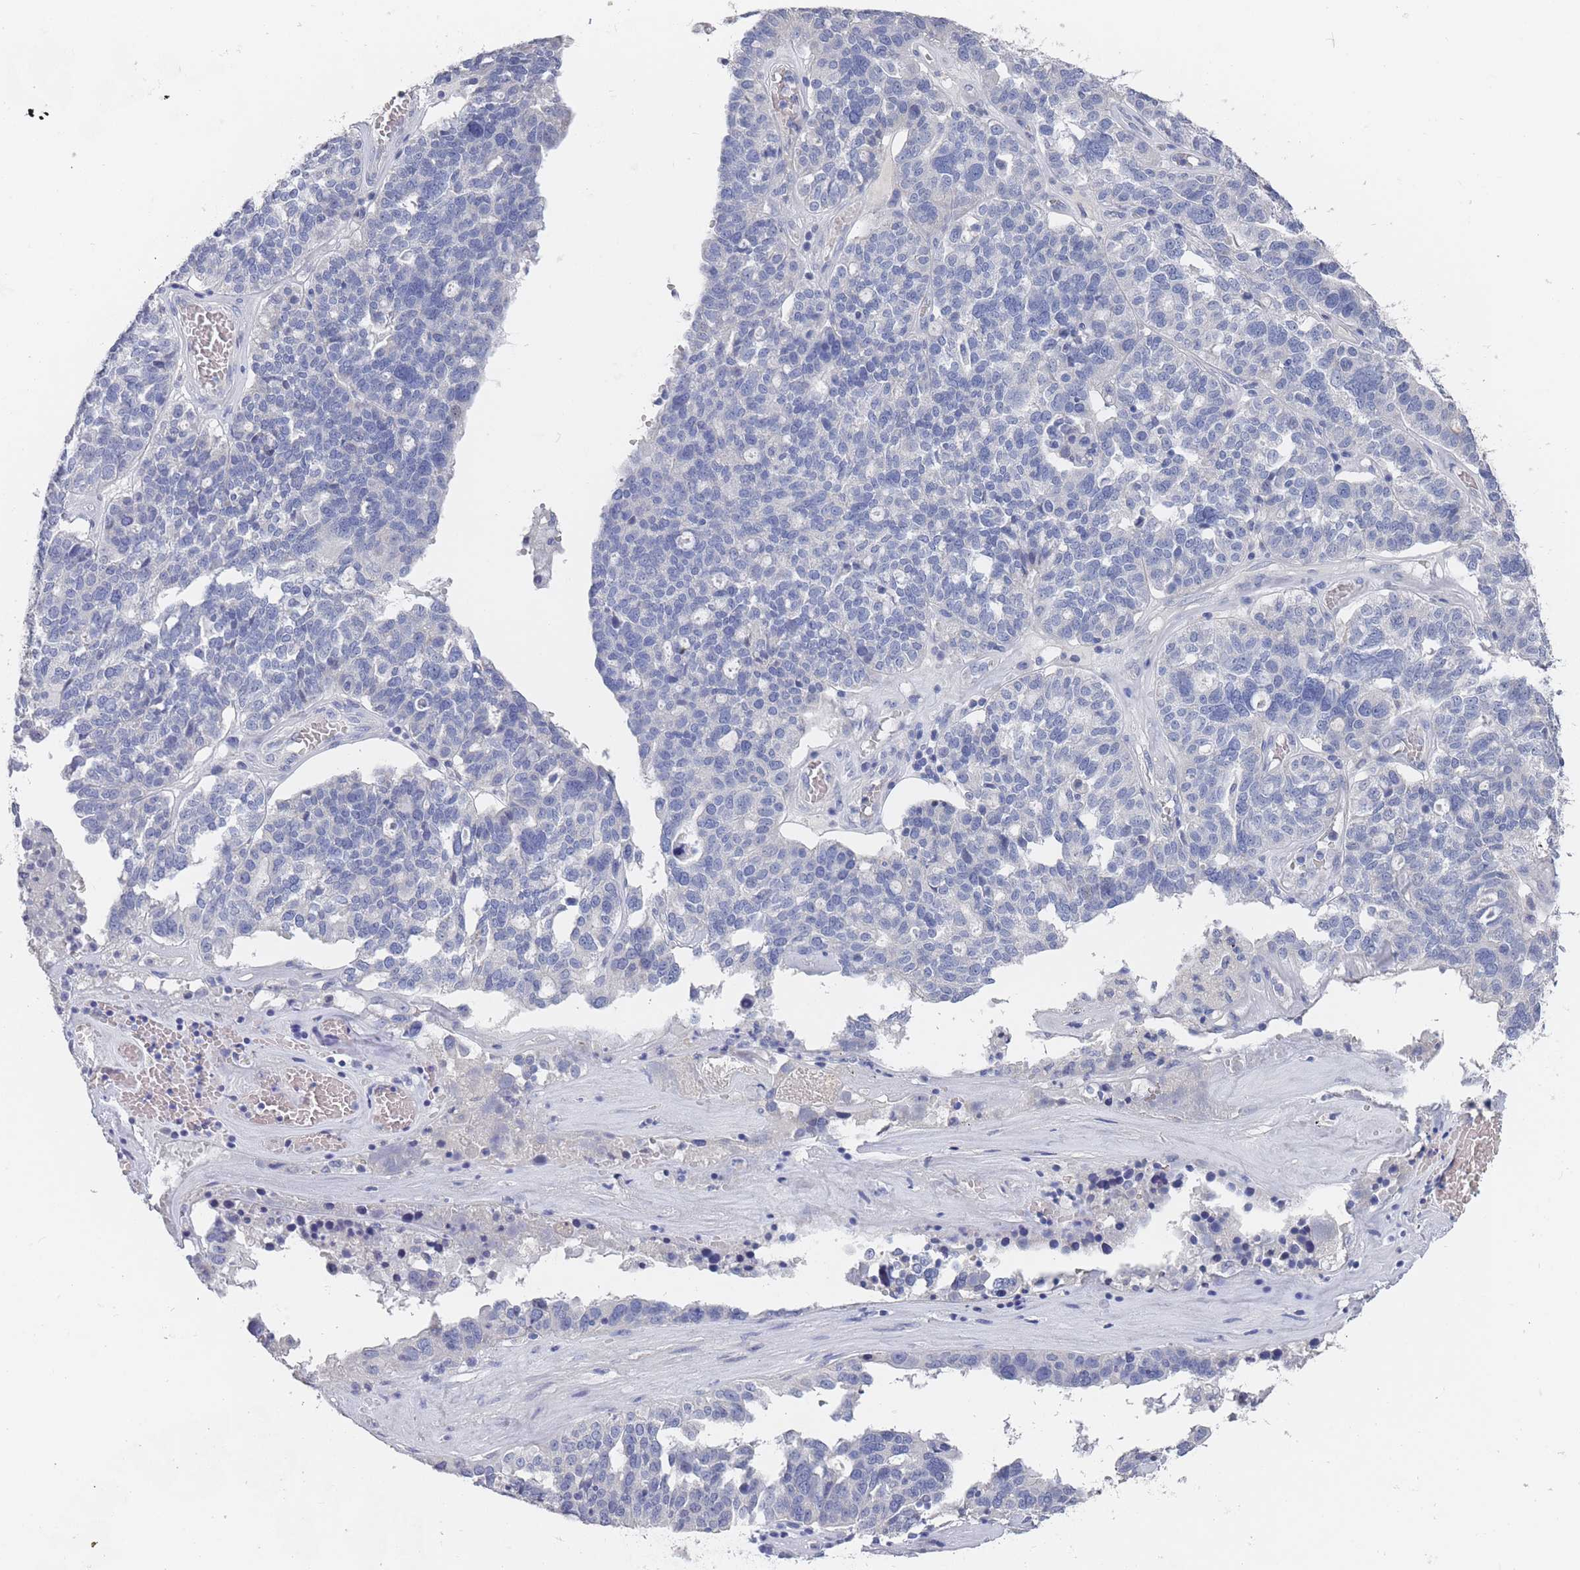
{"staining": {"intensity": "negative", "quantity": "none", "location": "none"}, "tissue": "ovarian cancer", "cell_type": "Tumor cells", "image_type": "cancer", "snomed": [{"axis": "morphology", "description": "Cystadenocarcinoma, serous, NOS"}, {"axis": "topography", "description": "Ovary"}], "caption": "IHC photomicrograph of human ovarian cancer stained for a protein (brown), which exhibits no staining in tumor cells.", "gene": "ACAD11", "patient": {"sex": "female", "age": 59}}